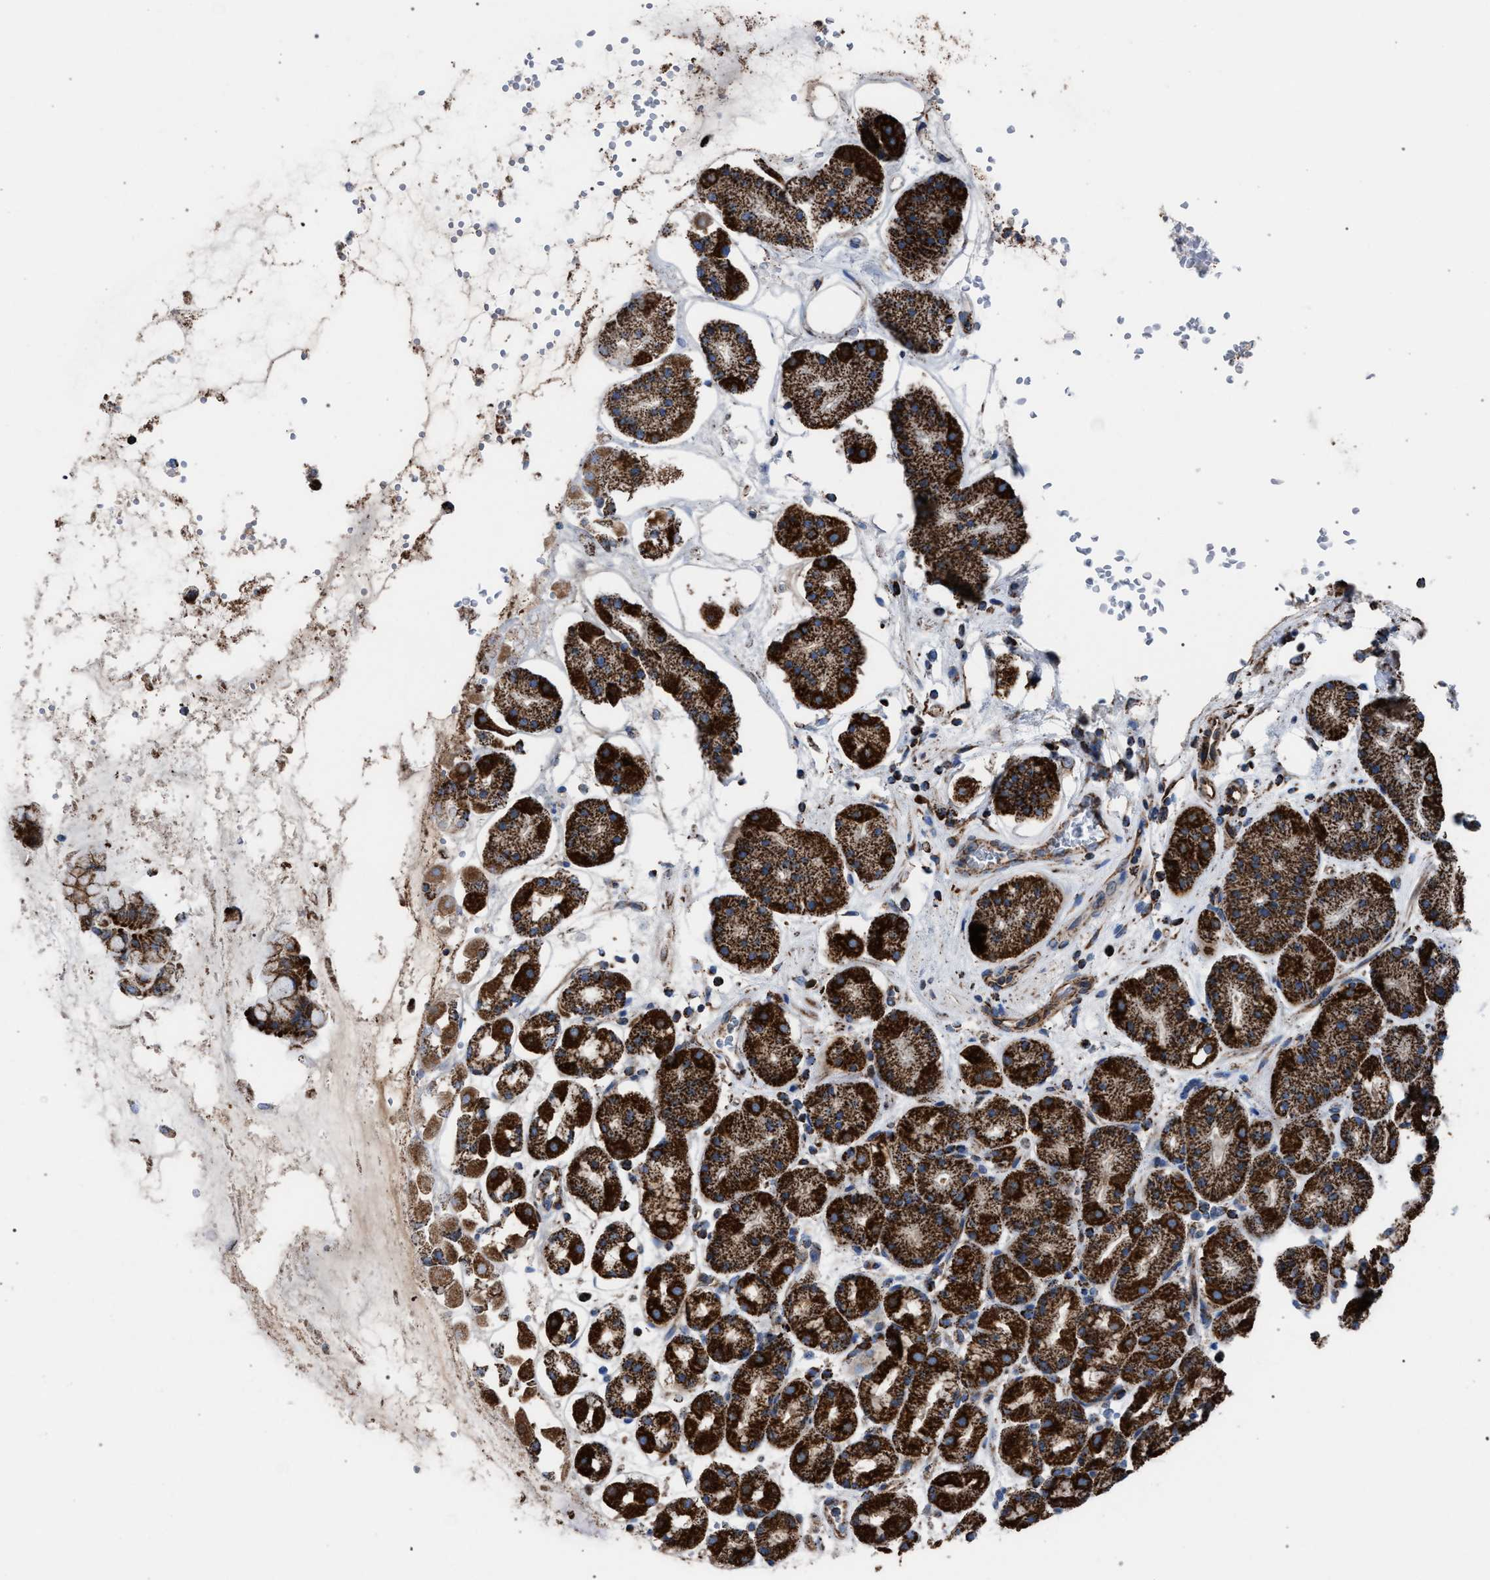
{"staining": {"intensity": "strong", "quantity": ">75%", "location": "cytoplasmic/membranous"}, "tissue": "stomach", "cell_type": "Glandular cells", "image_type": "normal", "snomed": [{"axis": "morphology", "description": "Normal tissue, NOS"}, {"axis": "topography", "description": "Stomach"}, {"axis": "topography", "description": "Stomach, lower"}], "caption": "Immunohistochemical staining of benign stomach reveals strong cytoplasmic/membranous protein positivity in approximately >75% of glandular cells. The staining is performed using DAB (3,3'-diaminobenzidine) brown chromogen to label protein expression. The nuclei are counter-stained blue using hematoxylin.", "gene": "VPS13A", "patient": {"sex": "female", "age": 56}}